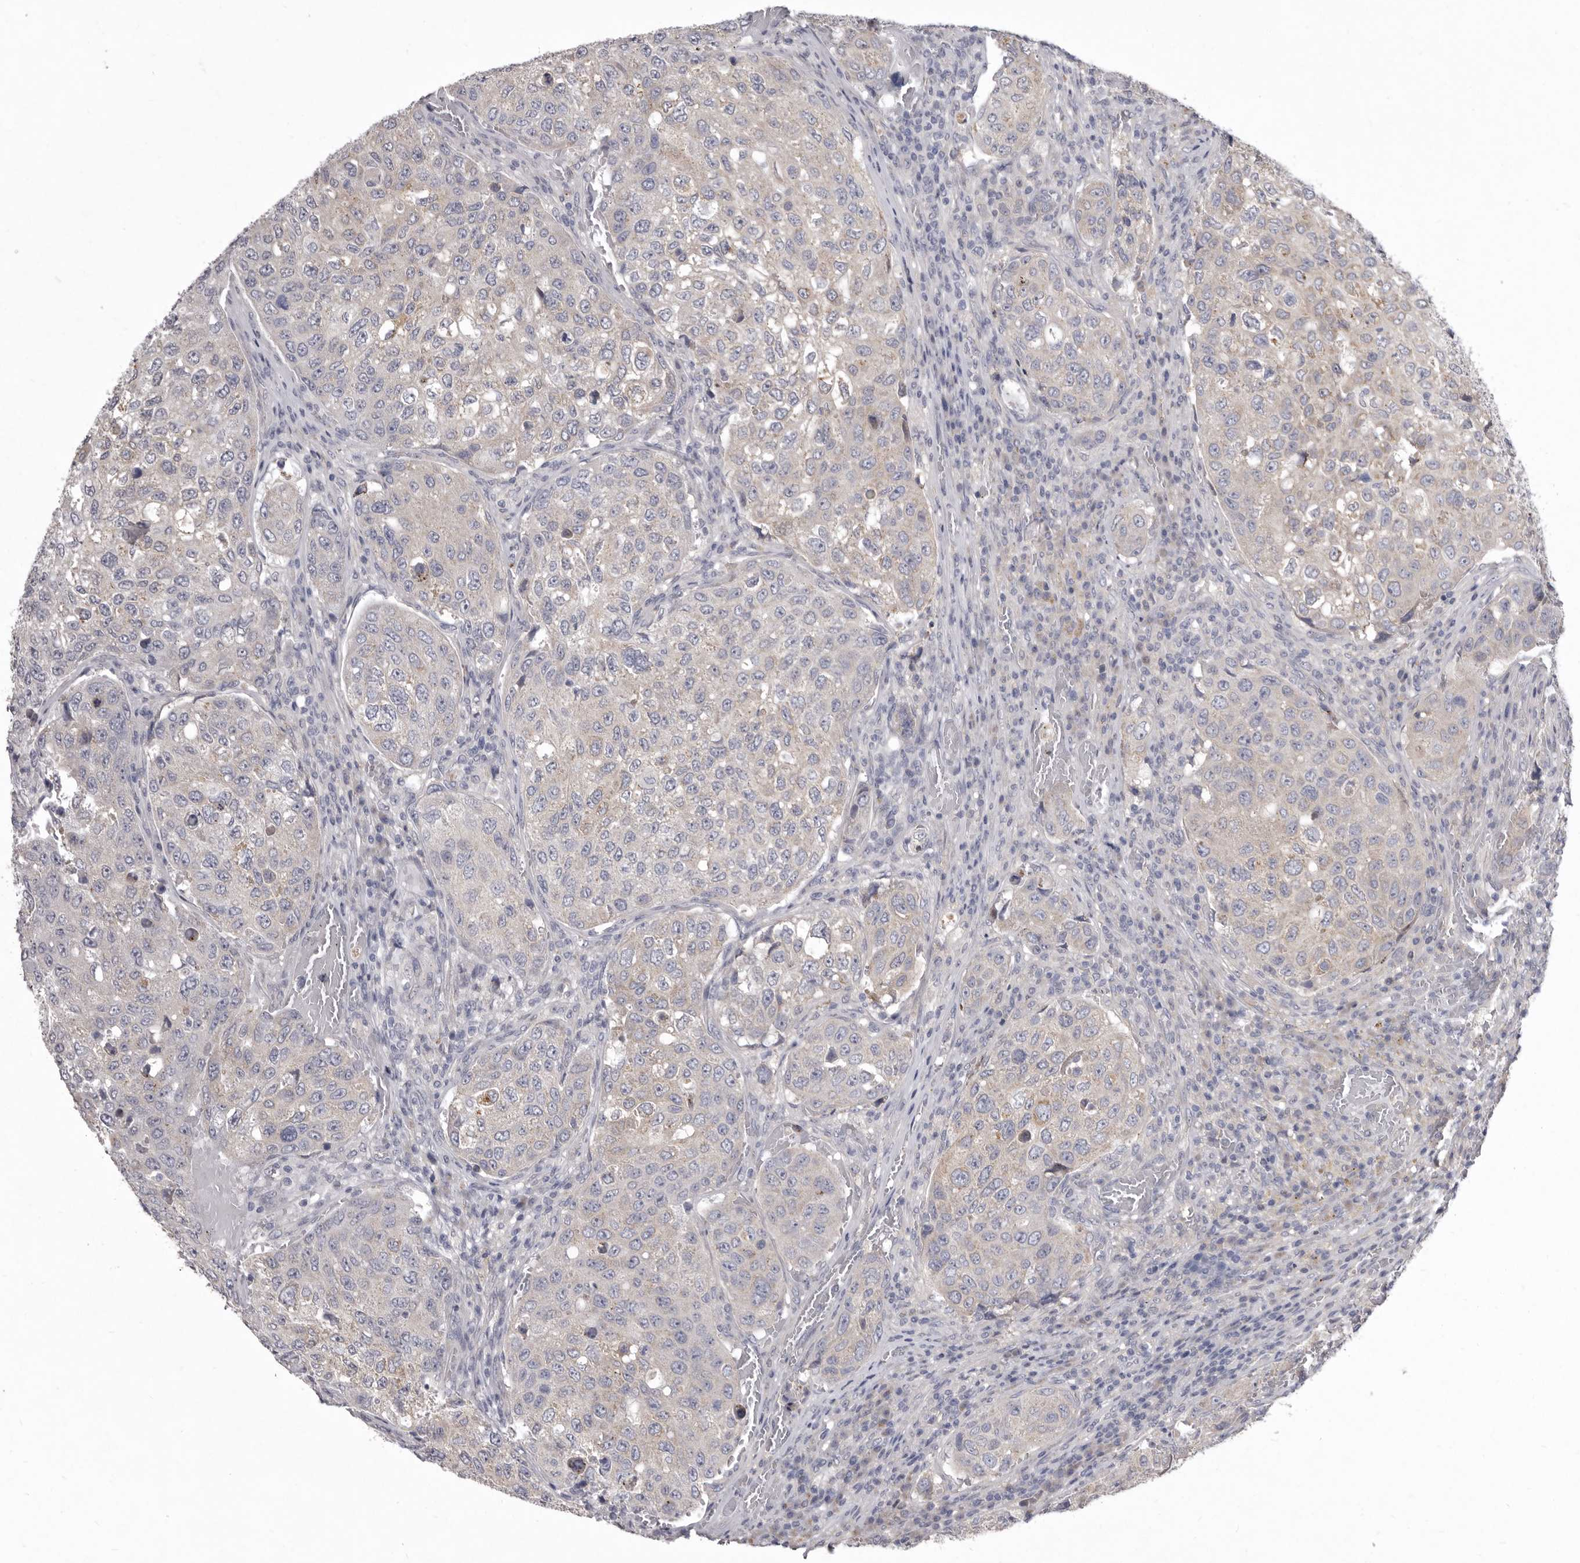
{"staining": {"intensity": "negative", "quantity": "none", "location": "none"}, "tissue": "urothelial cancer", "cell_type": "Tumor cells", "image_type": "cancer", "snomed": [{"axis": "morphology", "description": "Urothelial carcinoma, High grade"}, {"axis": "topography", "description": "Lymph node"}, {"axis": "topography", "description": "Urinary bladder"}], "caption": "This is an immunohistochemistry image of human high-grade urothelial carcinoma. There is no staining in tumor cells.", "gene": "P2RX6", "patient": {"sex": "male", "age": 51}}